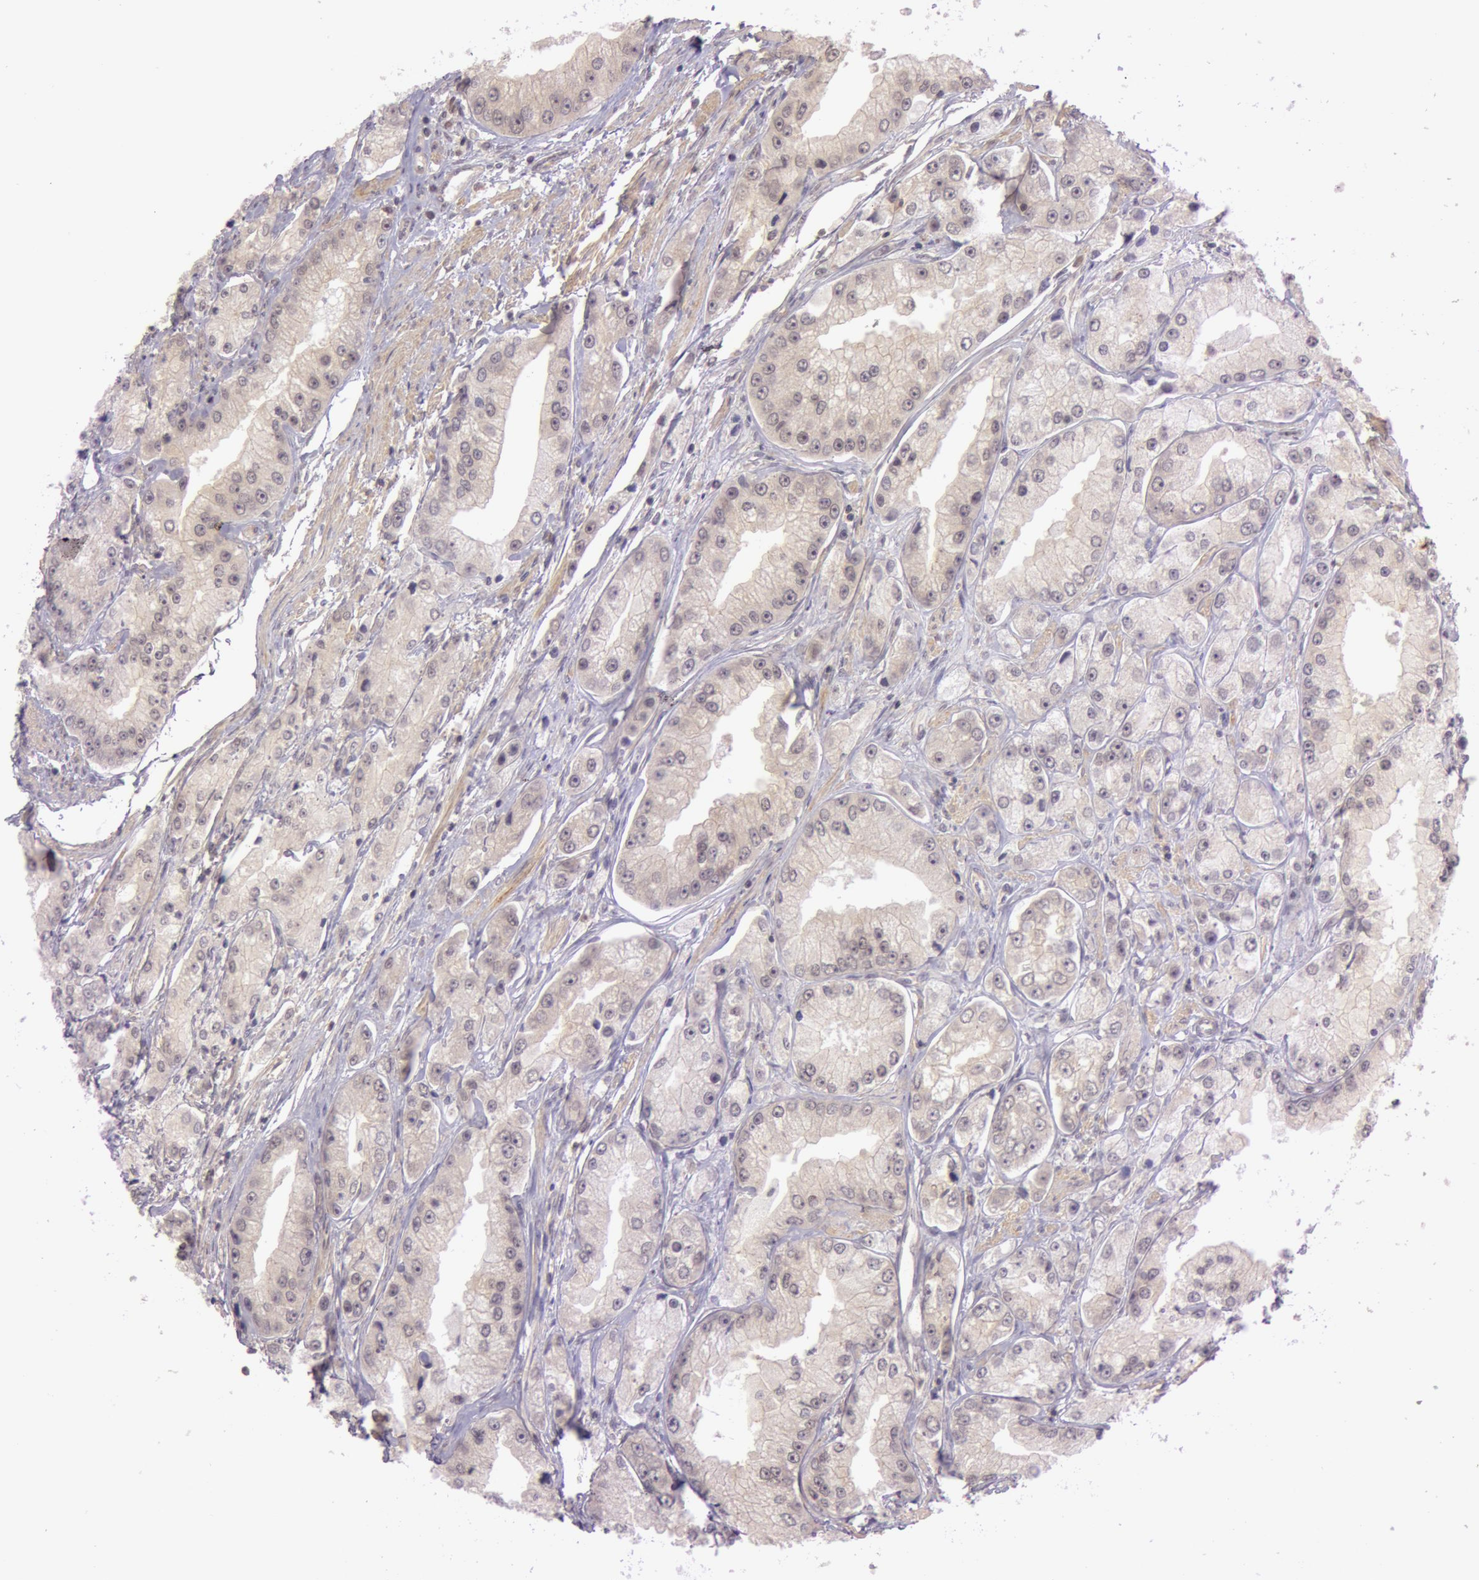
{"staining": {"intensity": "weak", "quantity": ">75%", "location": "cytoplasmic/membranous"}, "tissue": "prostate cancer", "cell_type": "Tumor cells", "image_type": "cancer", "snomed": [{"axis": "morphology", "description": "Adenocarcinoma, Medium grade"}, {"axis": "topography", "description": "Prostate"}], "caption": "Prostate cancer stained for a protein (brown) displays weak cytoplasmic/membranous positive expression in about >75% of tumor cells.", "gene": "ATG2B", "patient": {"sex": "male", "age": 72}}